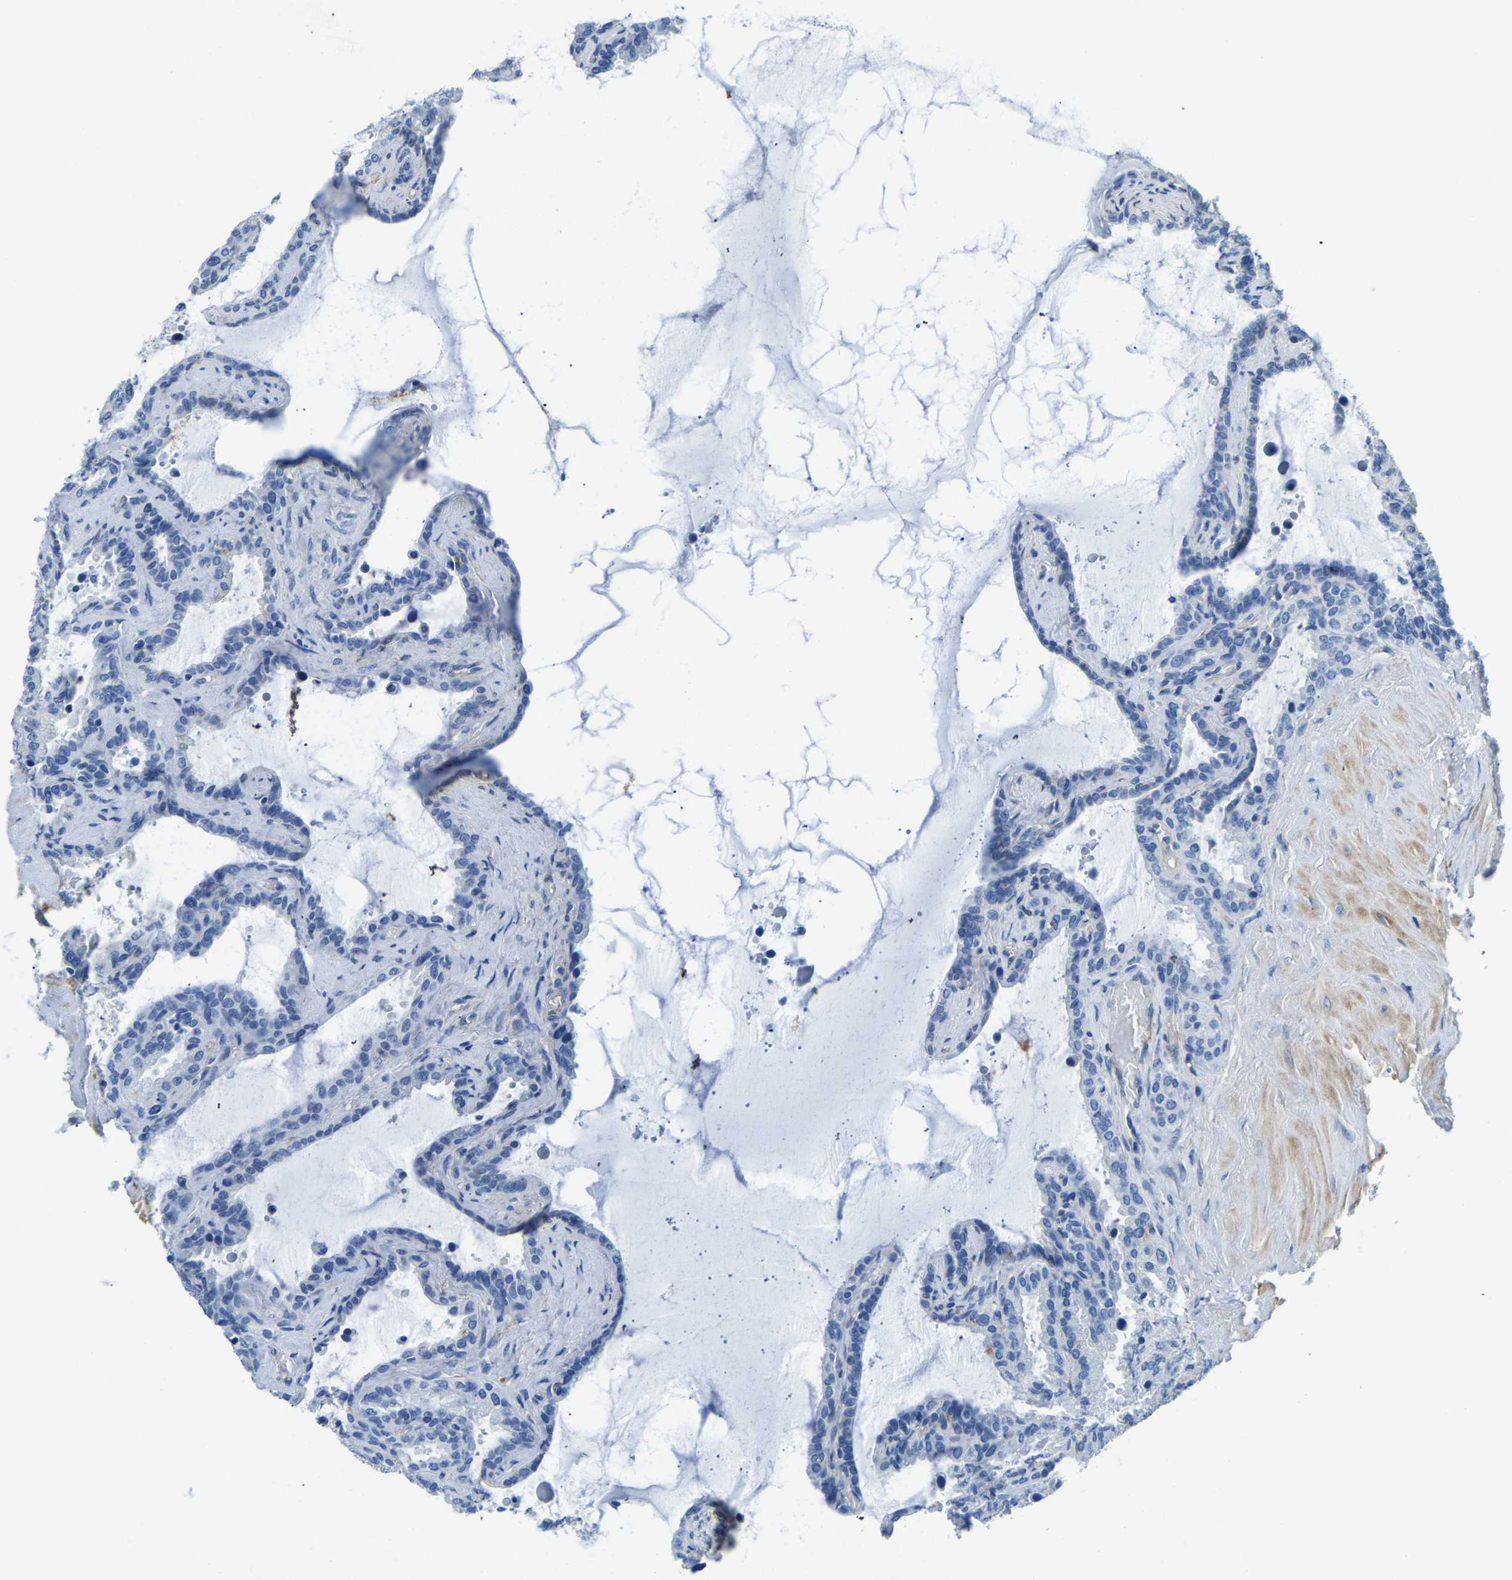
{"staining": {"intensity": "negative", "quantity": "none", "location": "none"}, "tissue": "seminal vesicle", "cell_type": "Glandular cells", "image_type": "normal", "snomed": [{"axis": "morphology", "description": "Normal tissue, NOS"}, {"axis": "topography", "description": "Seminal veicle"}], "caption": "A high-resolution image shows immunohistochemistry staining of normal seminal vesicle, which reveals no significant staining in glandular cells.", "gene": "MS4A3", "patient": {"sex": "male", "age": 46}}